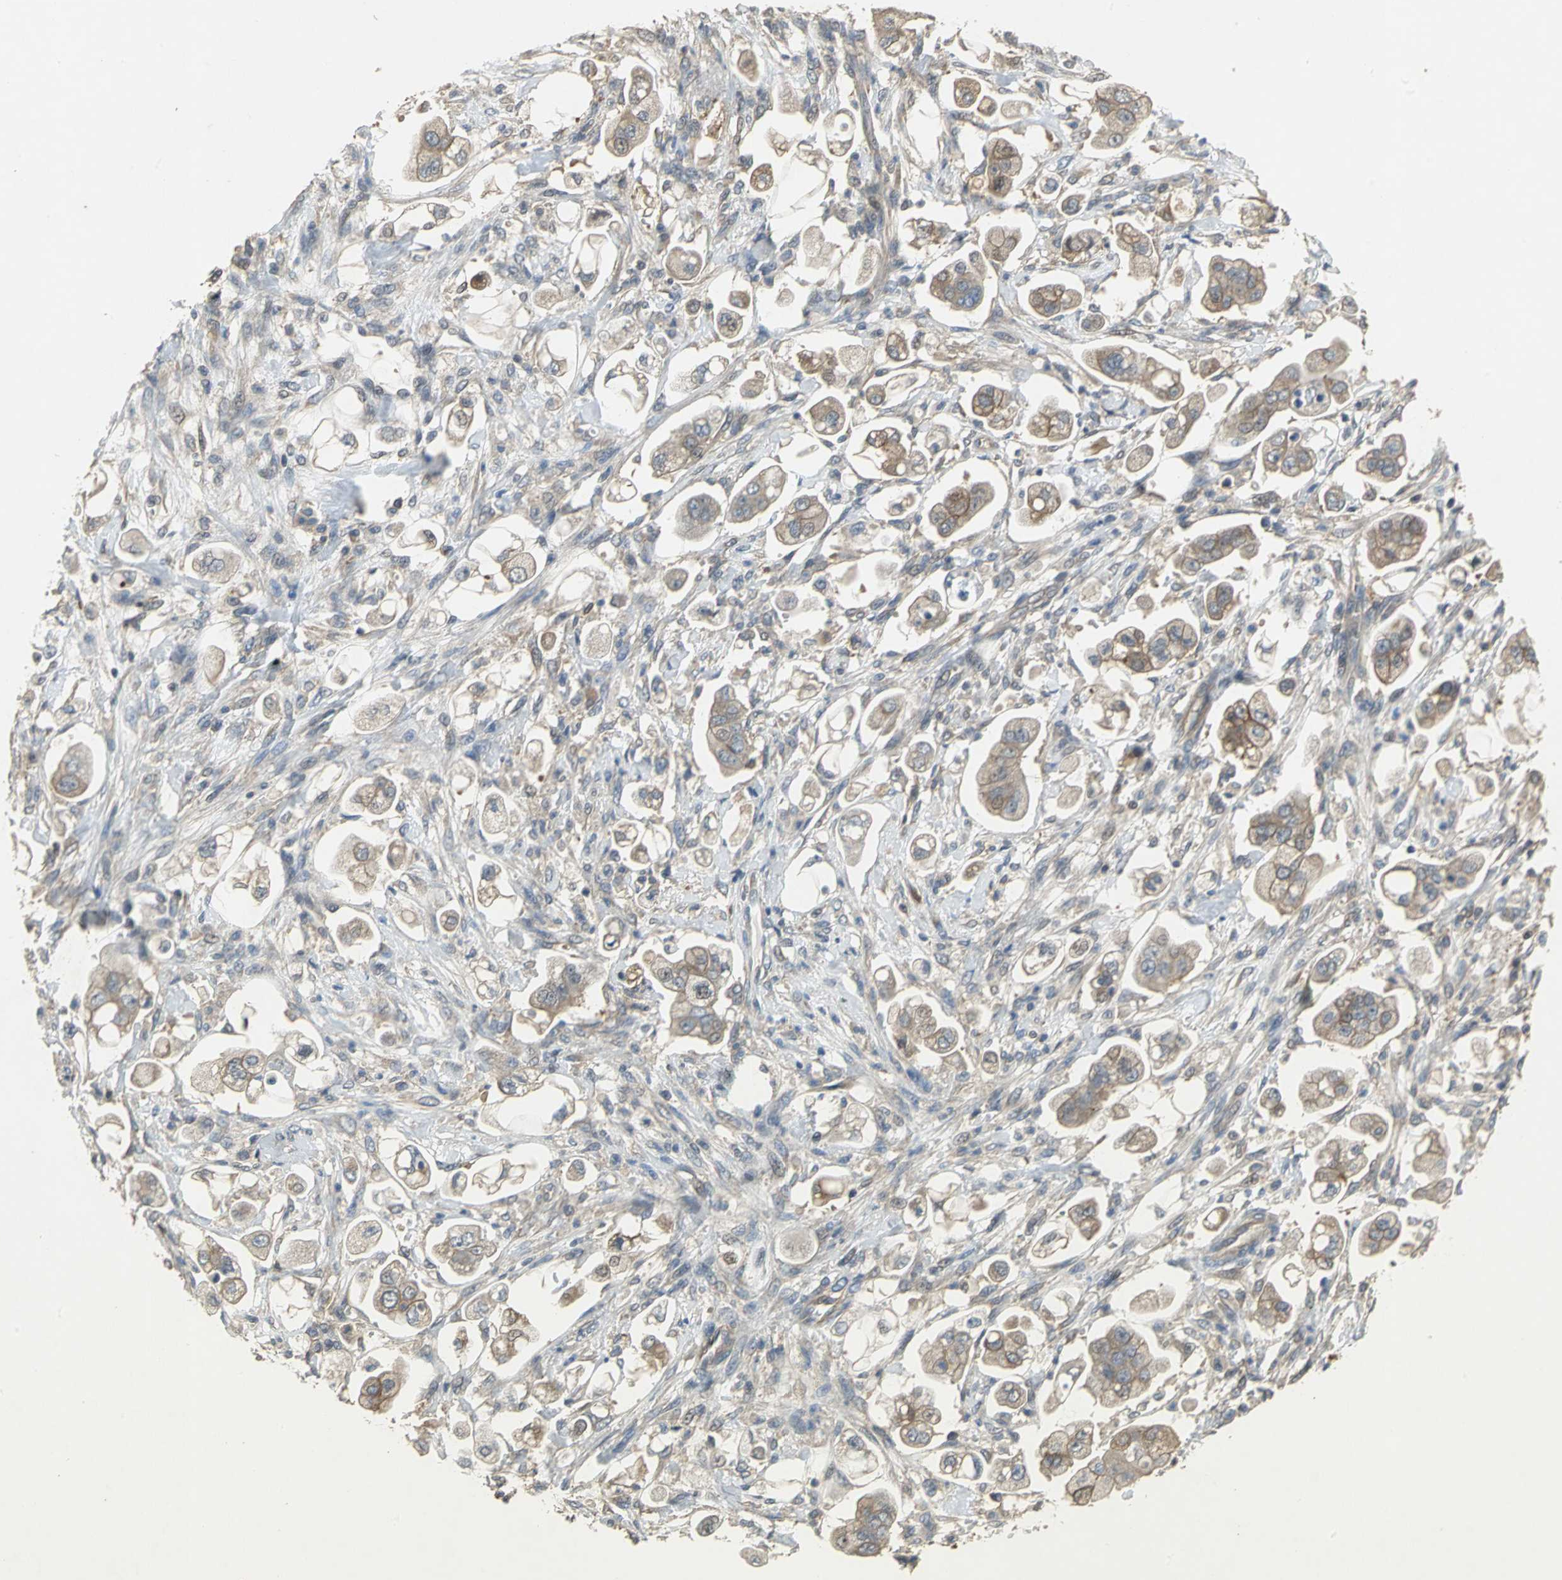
{"staining": {"intensity": "moderate", "quantity": ">75%", "location": "cytoplasmic/membranous"}, "tissue": "stomach cancer", "cell_type": "Tumor cells", "image_type": "cancer", "snomed": [{"axis": "morphology", "description": "Adenocarcinoma, NOS"}, {"axis": "topography", "description": "Stomach"}], "caption": "This image demonstrates stomach adenocarcinoma stained with immunohistochemistry to label a protein in brown. The cytoplasmic/membranous of tumor cells show moderate positivity for the protein. Nuclei are counter-stained blue.", "gene": "MET", "patient": {"sex": "male", "age": 62}}